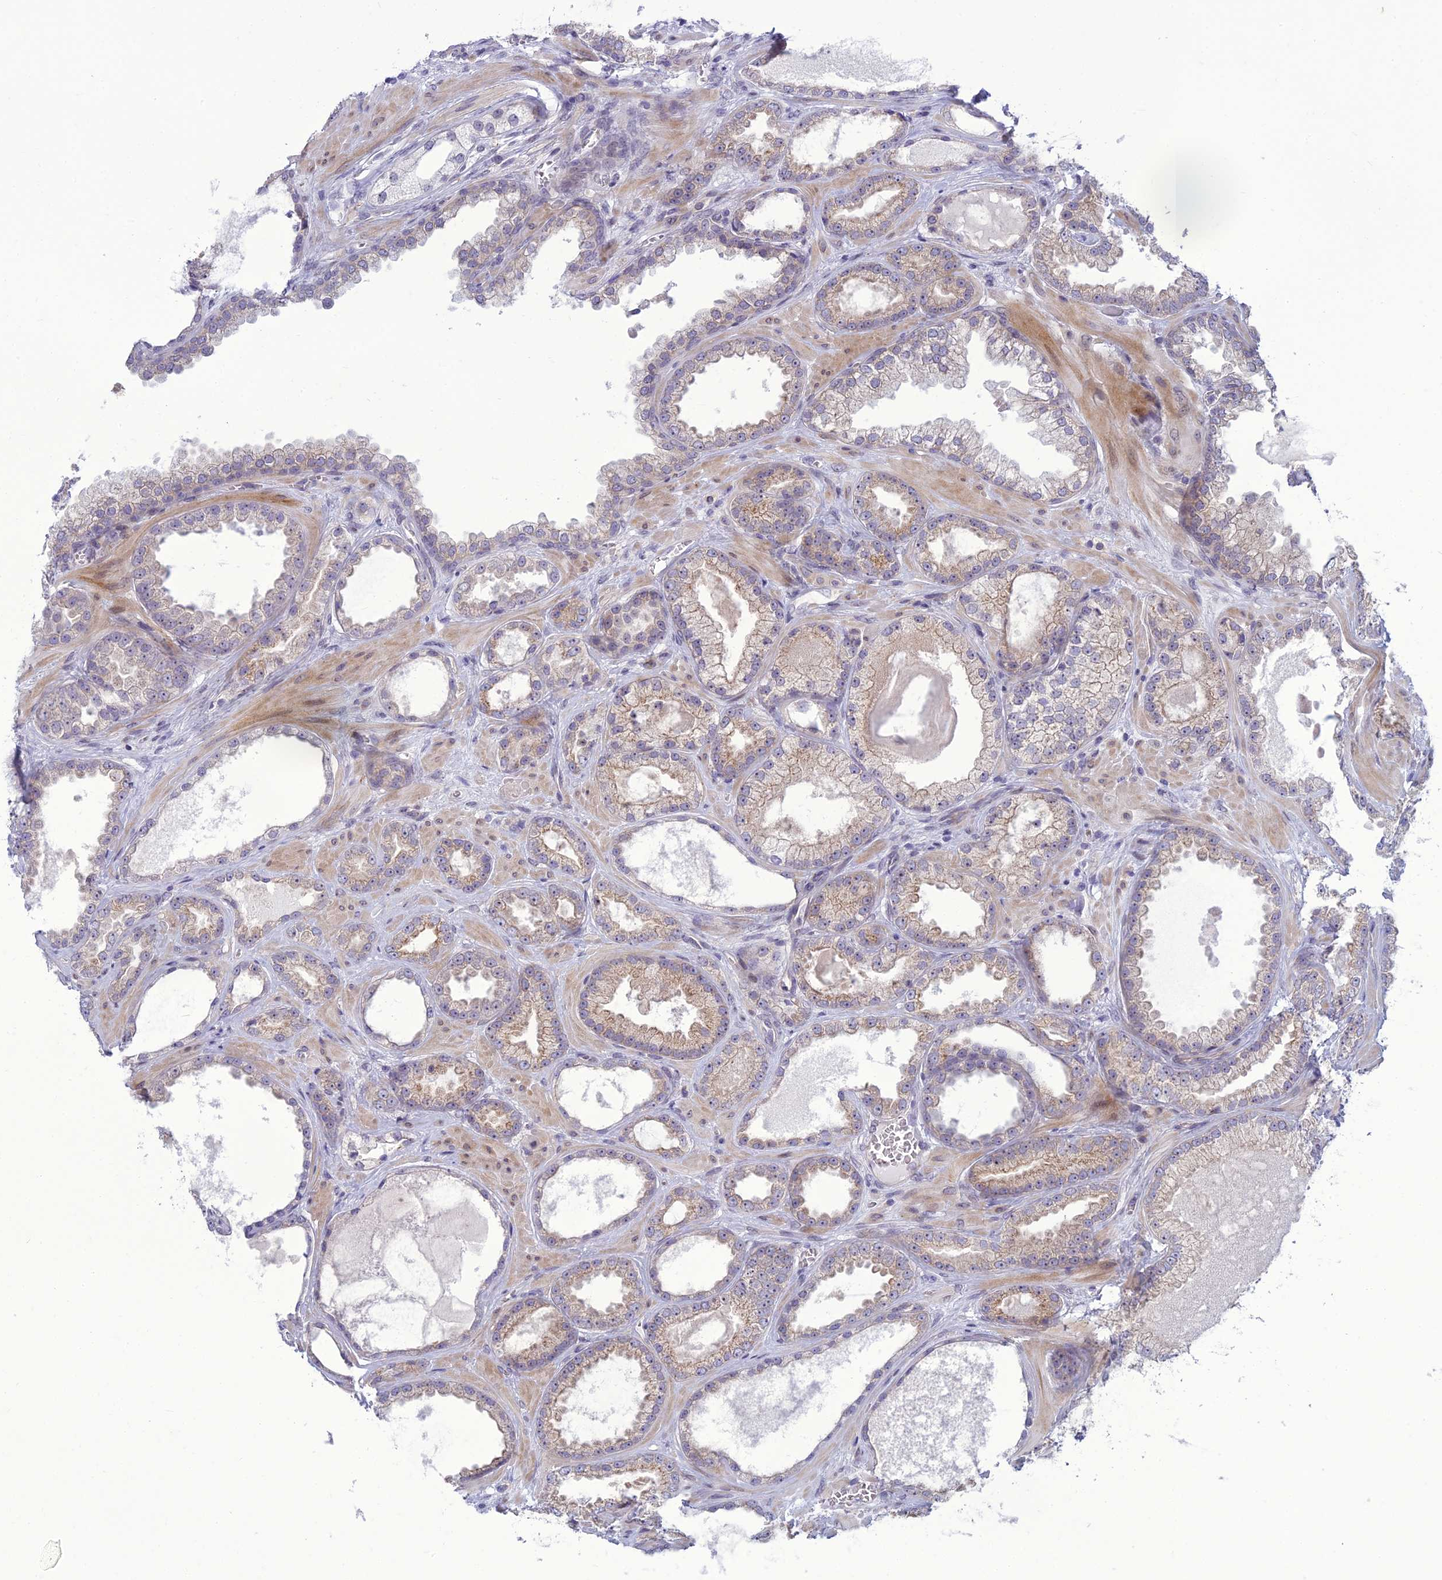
{"staining": {"intensity": "weak", "quantity": ">75%", "location": "cytoplasmic/membranous"}, "tissue": "prostate cancer", "cell_type": "Tumor cells", "image_type": "cancer", "snomed": [{"axis": "morphology", "description": "Adenocarcinoma, Low grade"}, {"axis": "topography", "description": "Prostate"}], "caption": "This is an image of IHC staining of prostate adenocarcinoma (low-grade), which shows weak positivity in the cytoplasmic/membranous of tumor cells.", "gene": "DTX2", "patient": {"sex": "male", "age": 57}}